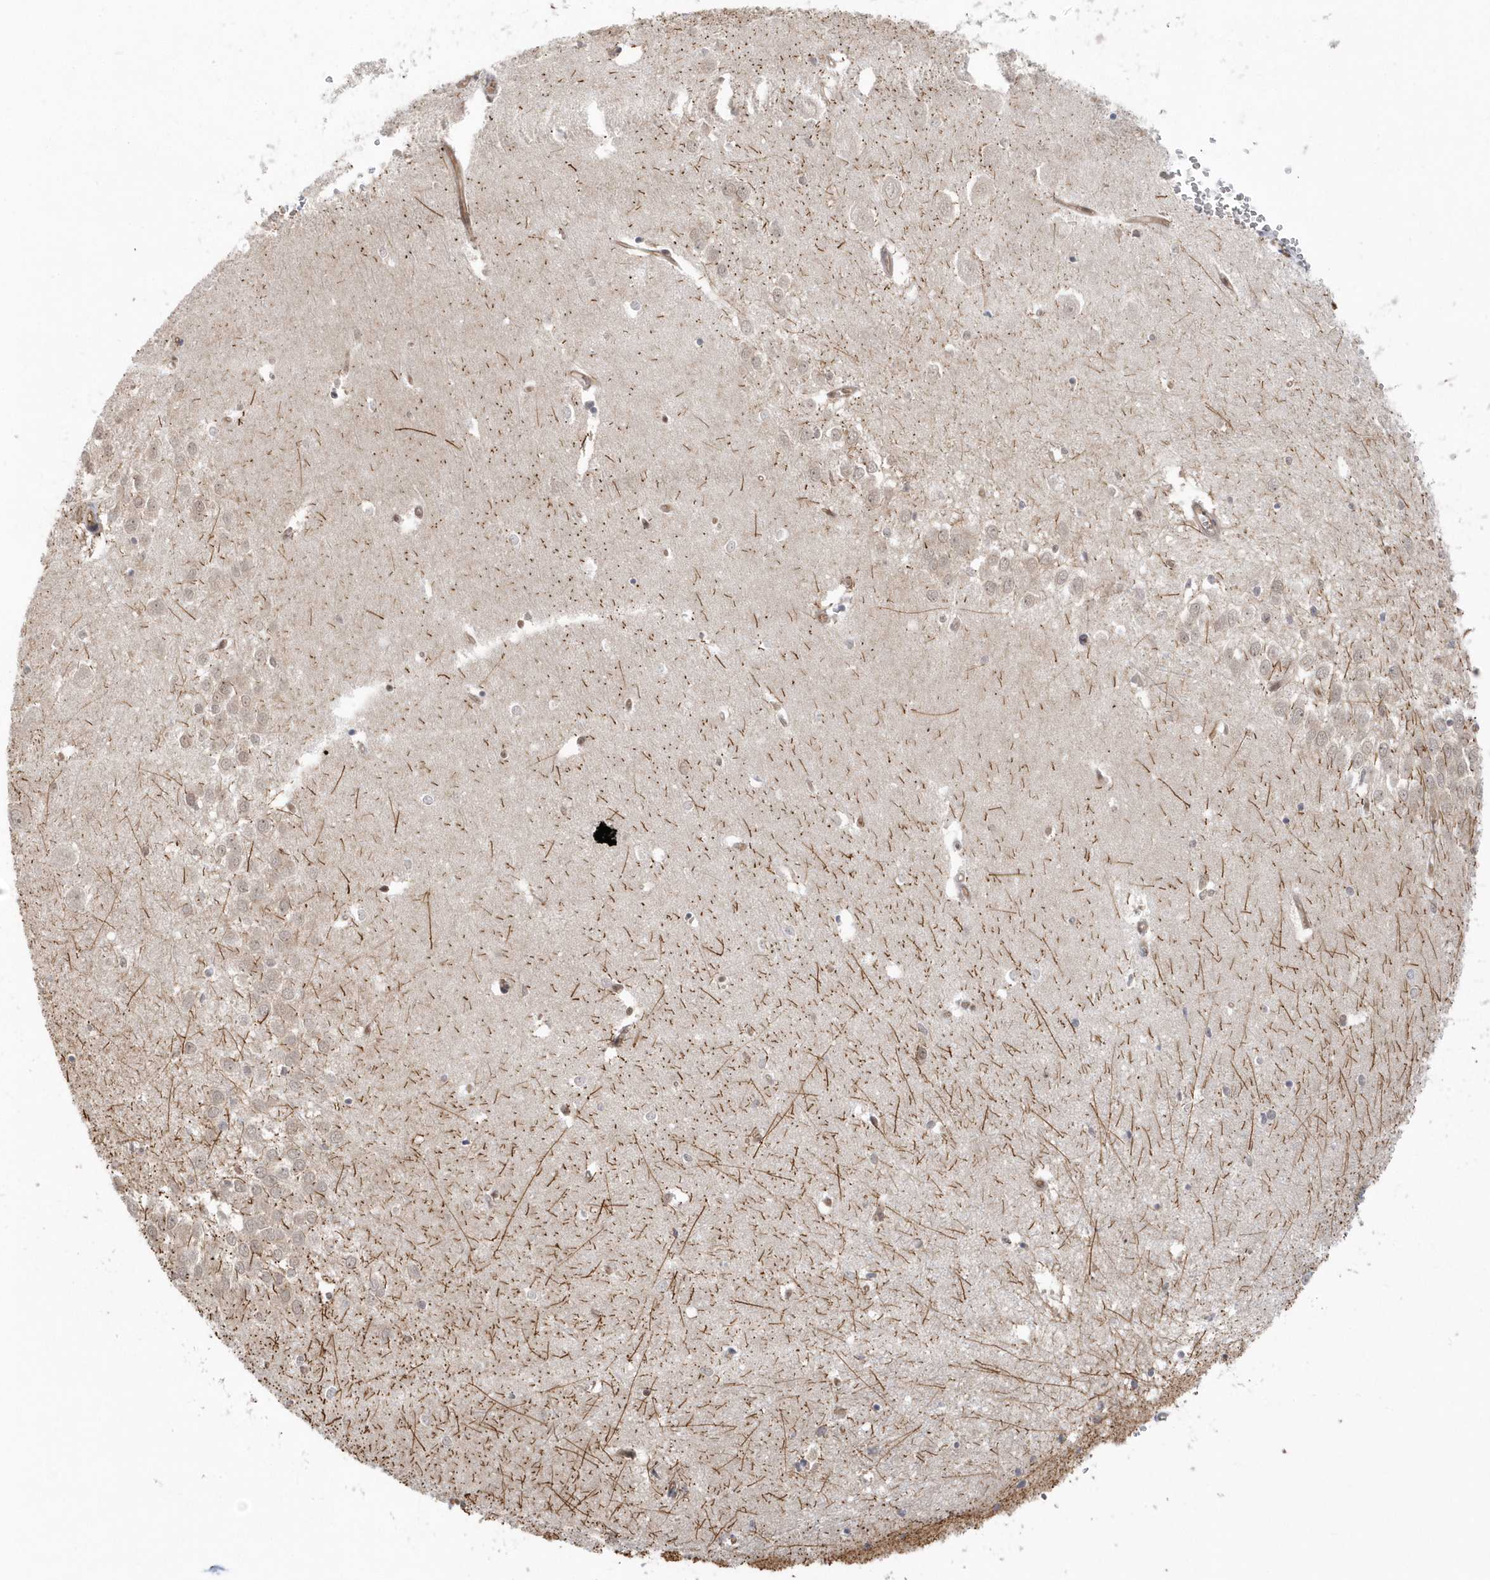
{"staining": {"intensity": "moderate", "quantity": "<25%", "location": "nuclear"}, "tissue": "hippocampus", "cell_type": "Glial cells", "image_type": "normal", "snomed": [{"axis": "morphology", "description": "Normal tissue, NOS"}, {"axis": "topography", "description": "Hippocampus"}], "caption": "This image exhibits immunohistochemistry staining of benign human hippocampus, with low moderate nuclear staining in about <25% of glial cells.", "gene": "SEPHS1", "patient": {"sex": "female", "age": 64}}